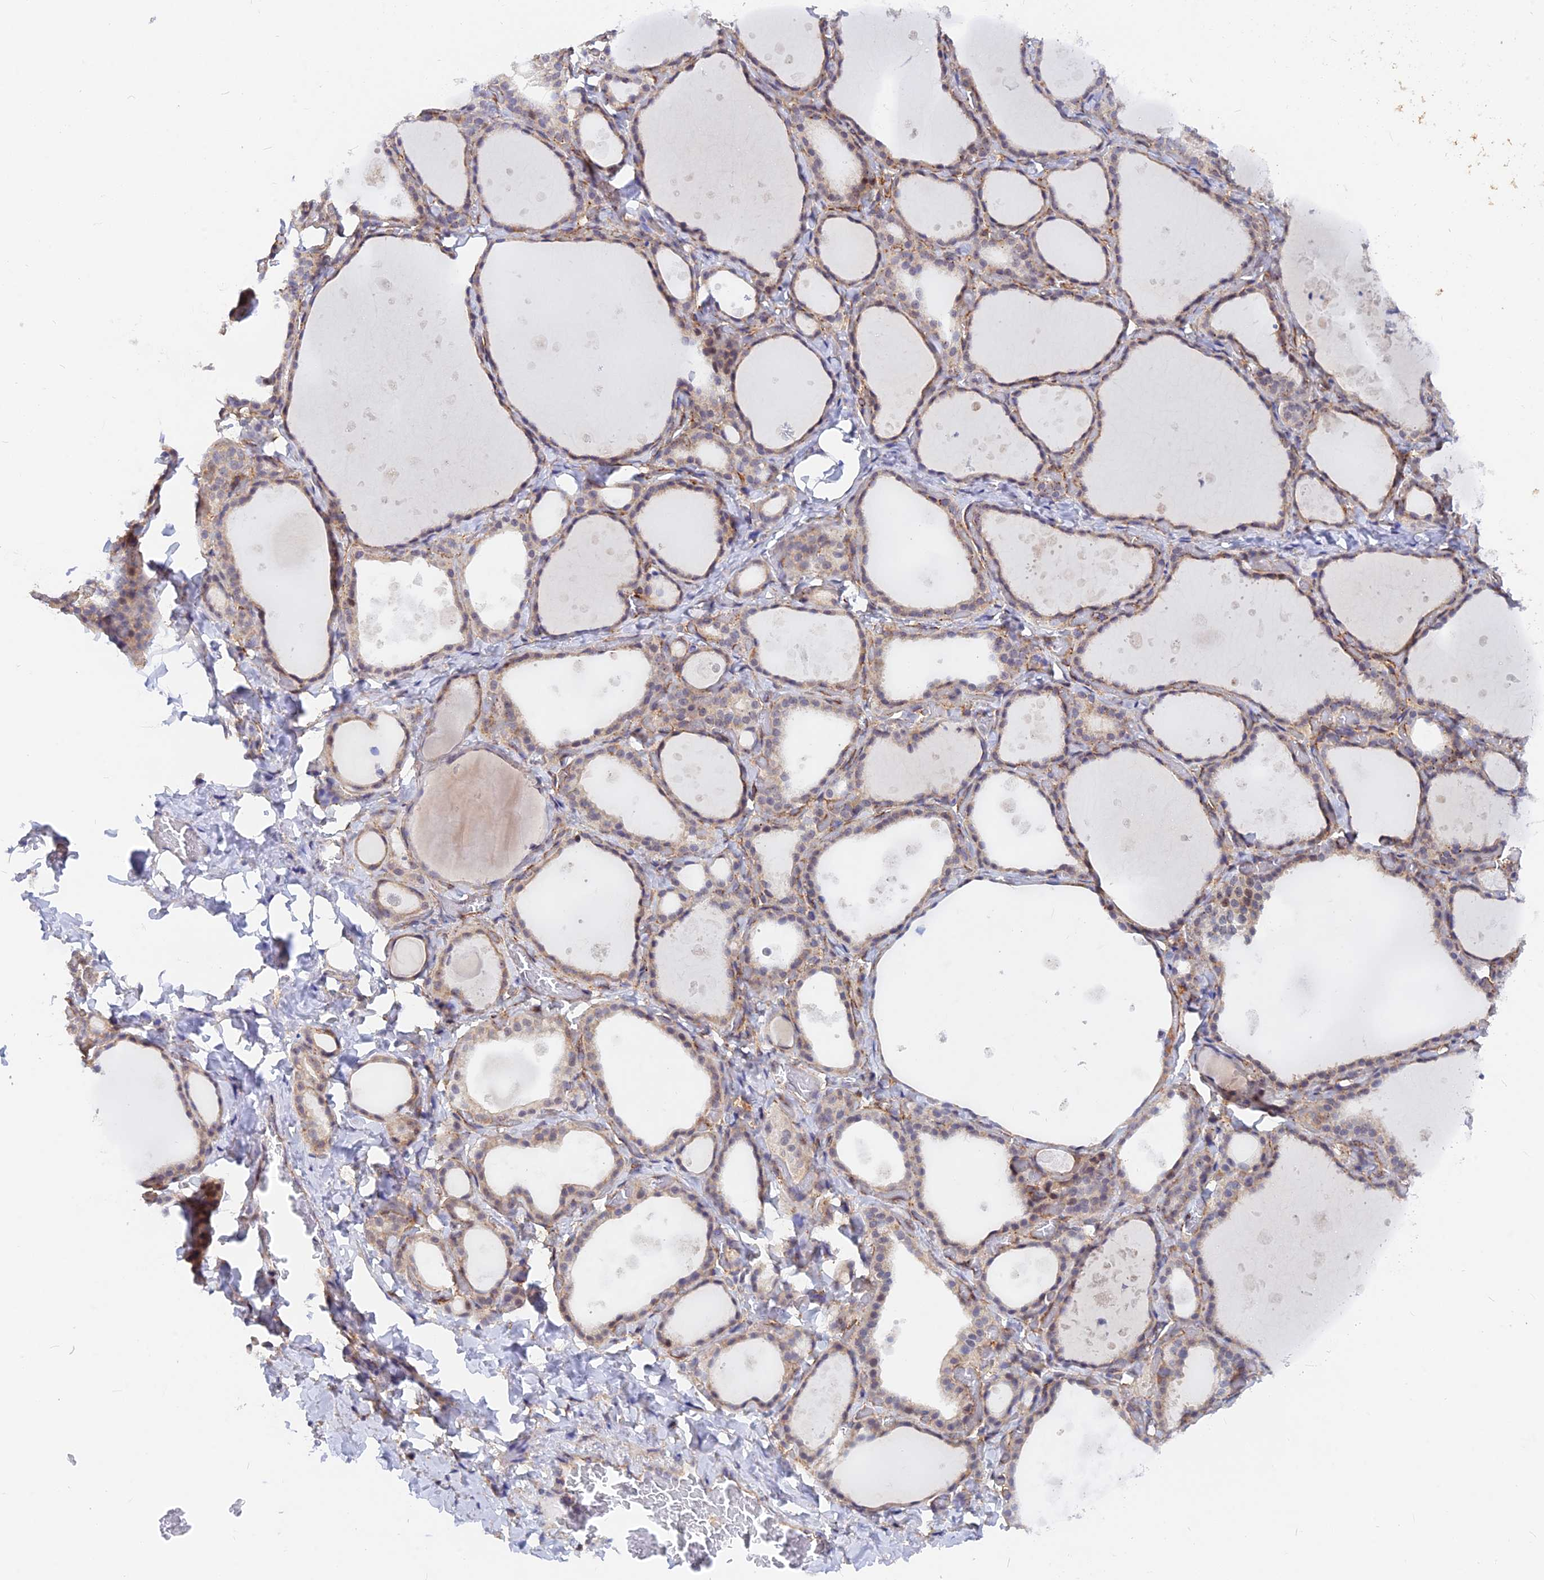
{"staining": {"intensity": "weak", "quantity": "25%-75%", "location": "cytoplasmic/membranous,nuclear"}, "tissue": "thyroid gland", "cell_type": "Glandular cells", "image_type": "normal", "snomed": [{"axis": "morphology", "description": "Normal tissue, NOS"}, {"axis": "topography", "description": "Thyroid gland"}], "caption": "Immunohistochemical staining of benign thyroid gland displays 25%-75% levels of weak cytoplasmic/membranous,nuclear protein staining in approximately 25%-75% of glandular cells.", "gene": "VSTM2L", "patient": {"sex": "female", "age": 44}}